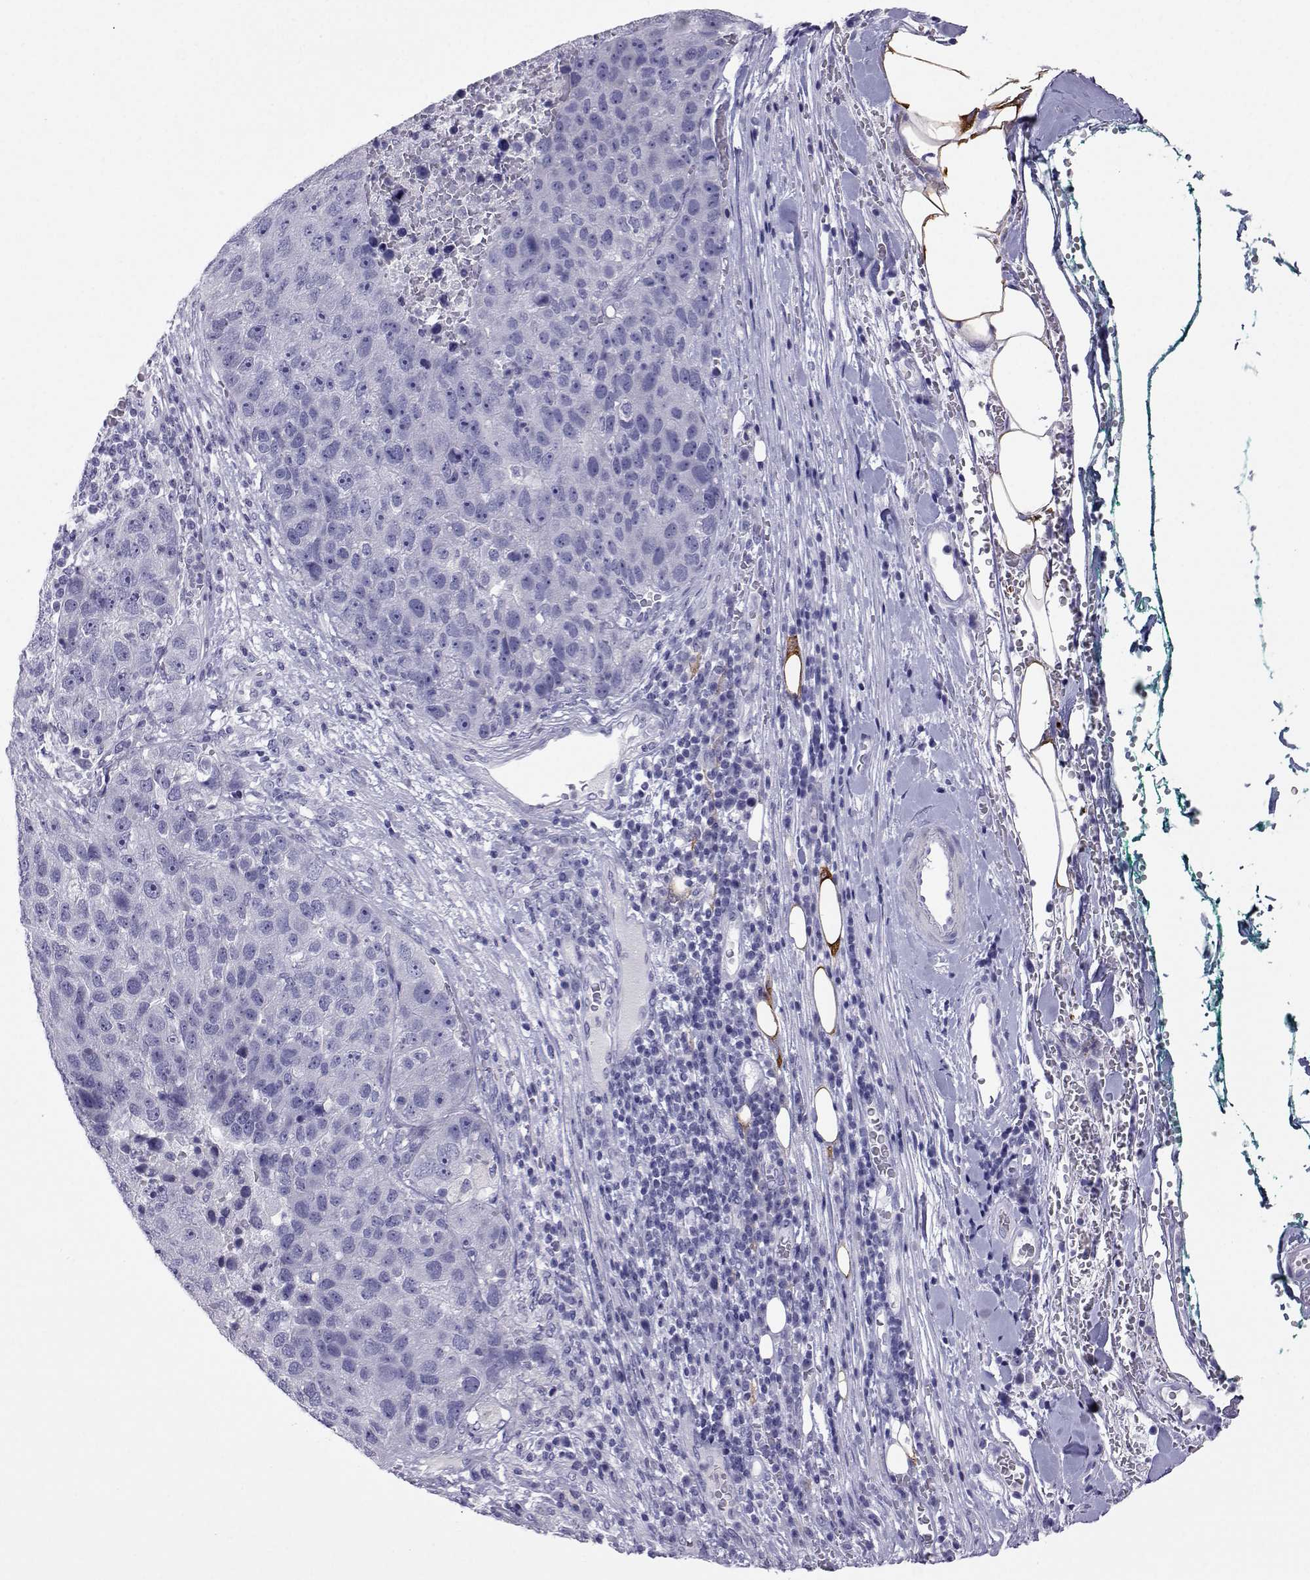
{"staining": {"intensity": "negative", "quantity": "none", "location": "none"}, "tissue": "pancreatic cancer", "cell_type": "Tumor cells", "image_type": "cancer", "snomed": [{"axis": "morphology", "description": "Adenocarcinoma, NOS"}, {"axis": "topography", "description": "Pancreas"}], "caption": "Photomicrograph shows no significant protein positivity in tumor cells of pancreatic adenocarcinoma.", "gene": "PLIN4", "patient": {"sex": "female", "age": 61}}